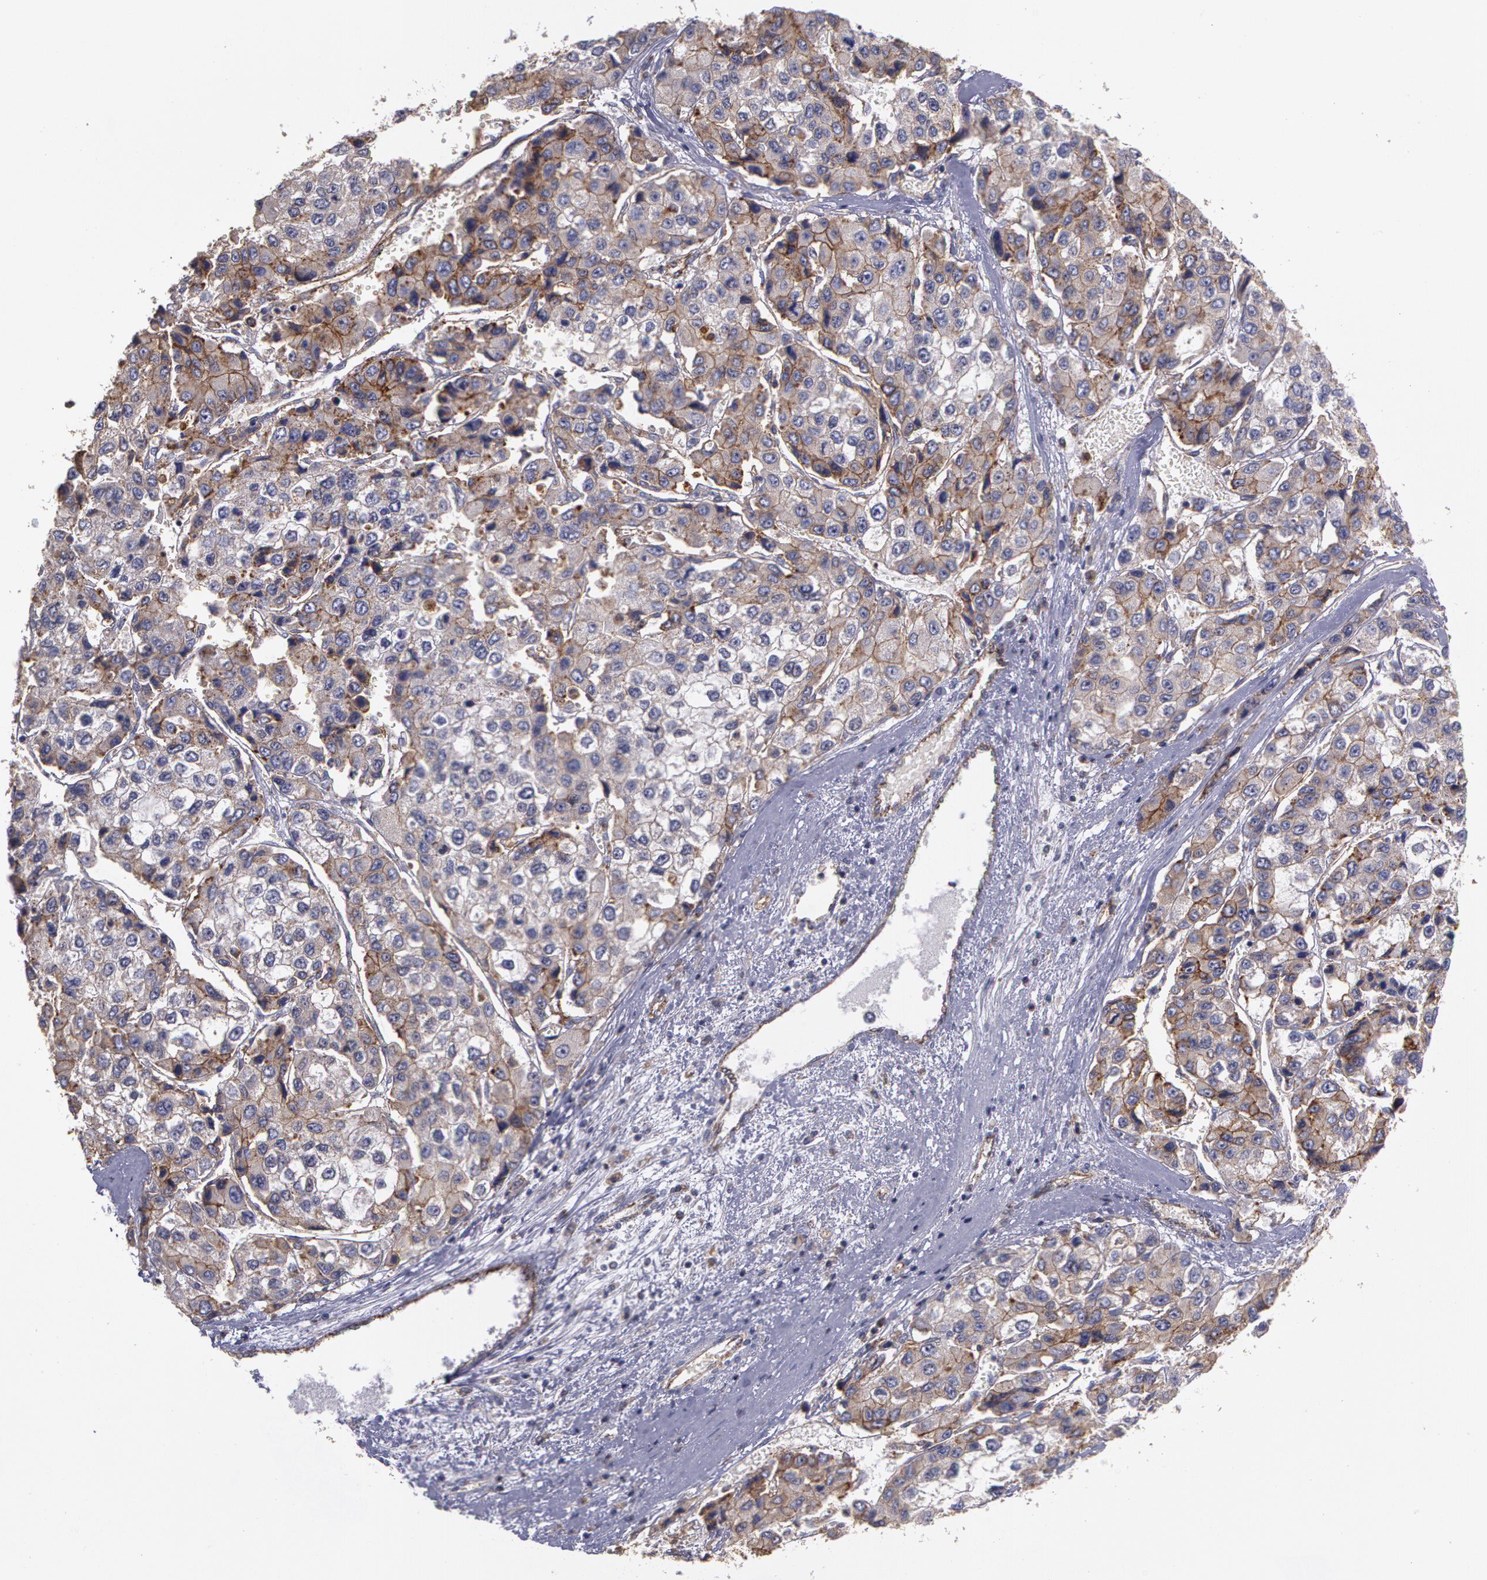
{"staining": {"intensity": "moderate", "quantity": "25%-75%", "location": "cytoplasmic/membranous"}, "tissue": "liver cancer", "cell_type": "Tumor cells", "image_type": "cancer", "snomed": [{"axis": "morphology", "description": "Carcinoma, Hepatocellular, NOS"}, {"axis": "topography", "description": "Liver"}], "caption": "Immunohistochemistry of human liver cancer (hepatocellular carcinoma) shows medium levels of moderate cytoplasmic/membranous expression in approximately 25%-75% of tumor cells. (brown staining indicates protein expression, while blue staining denotes nuclei).", "gene": "FLOT2", "patient": {"sex": "female", "age": 66}}